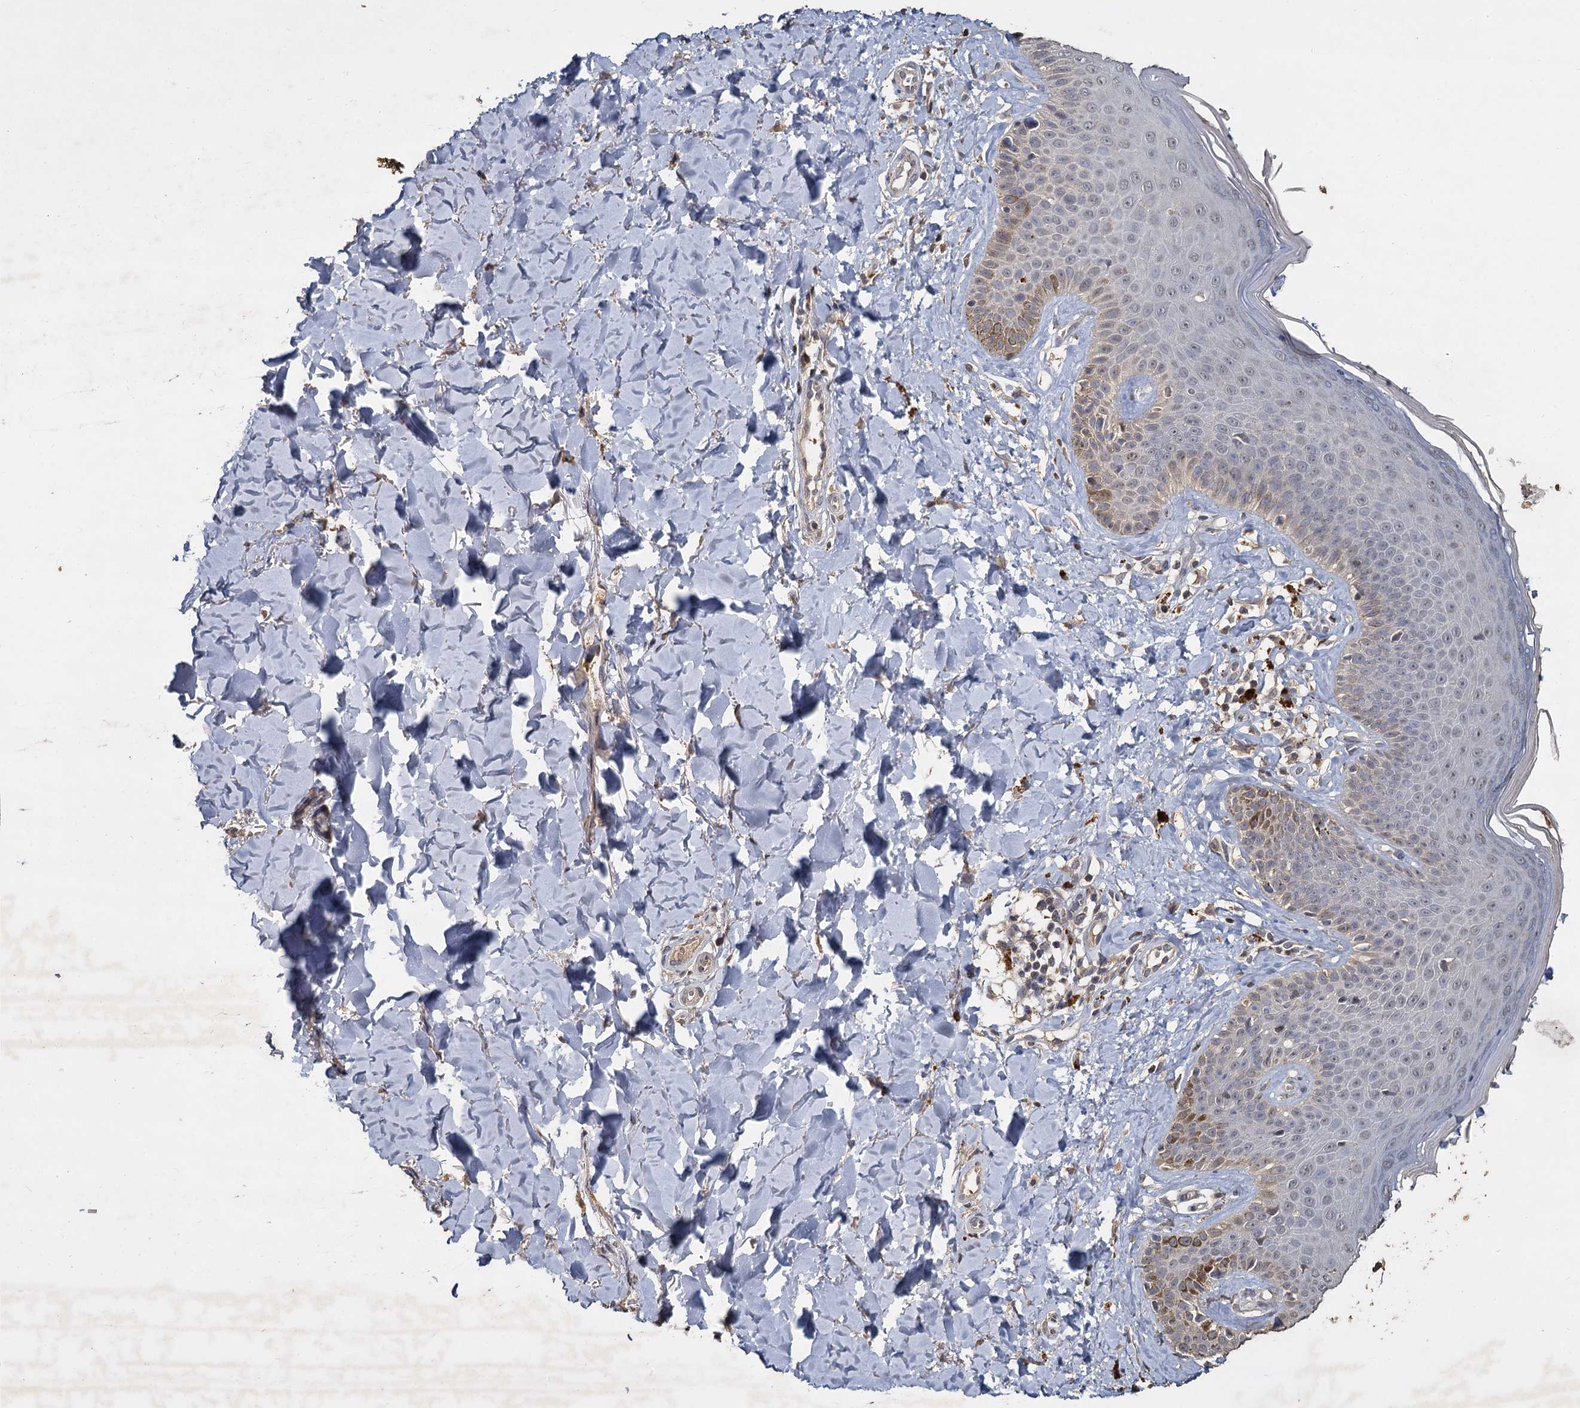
{"staining": {"intensity": "weak", "quantity": ">75%", "location": "cytoplasmic/membranous"}, "tissue": "skin", "cell_type": "Fibroblasts", "image_type": "normal", "snomed": [{"axis": "morphology", "description": "Normal tissue, NOS"}, {"axis": "topography", "description": "Skin"}], "caption": "Weak cytoplasmic/membranous staining is present in approximately >75% of fibroblasts in unremarkable skin. The staining is performed using DAB (3,3'-diaminobenzidine) brown chromogen to label protein expression. The nuclei are counter-stained blue using hematoxylin.", "gene": "CCDC61", "patient": {"sex": "male", "age": 52}}